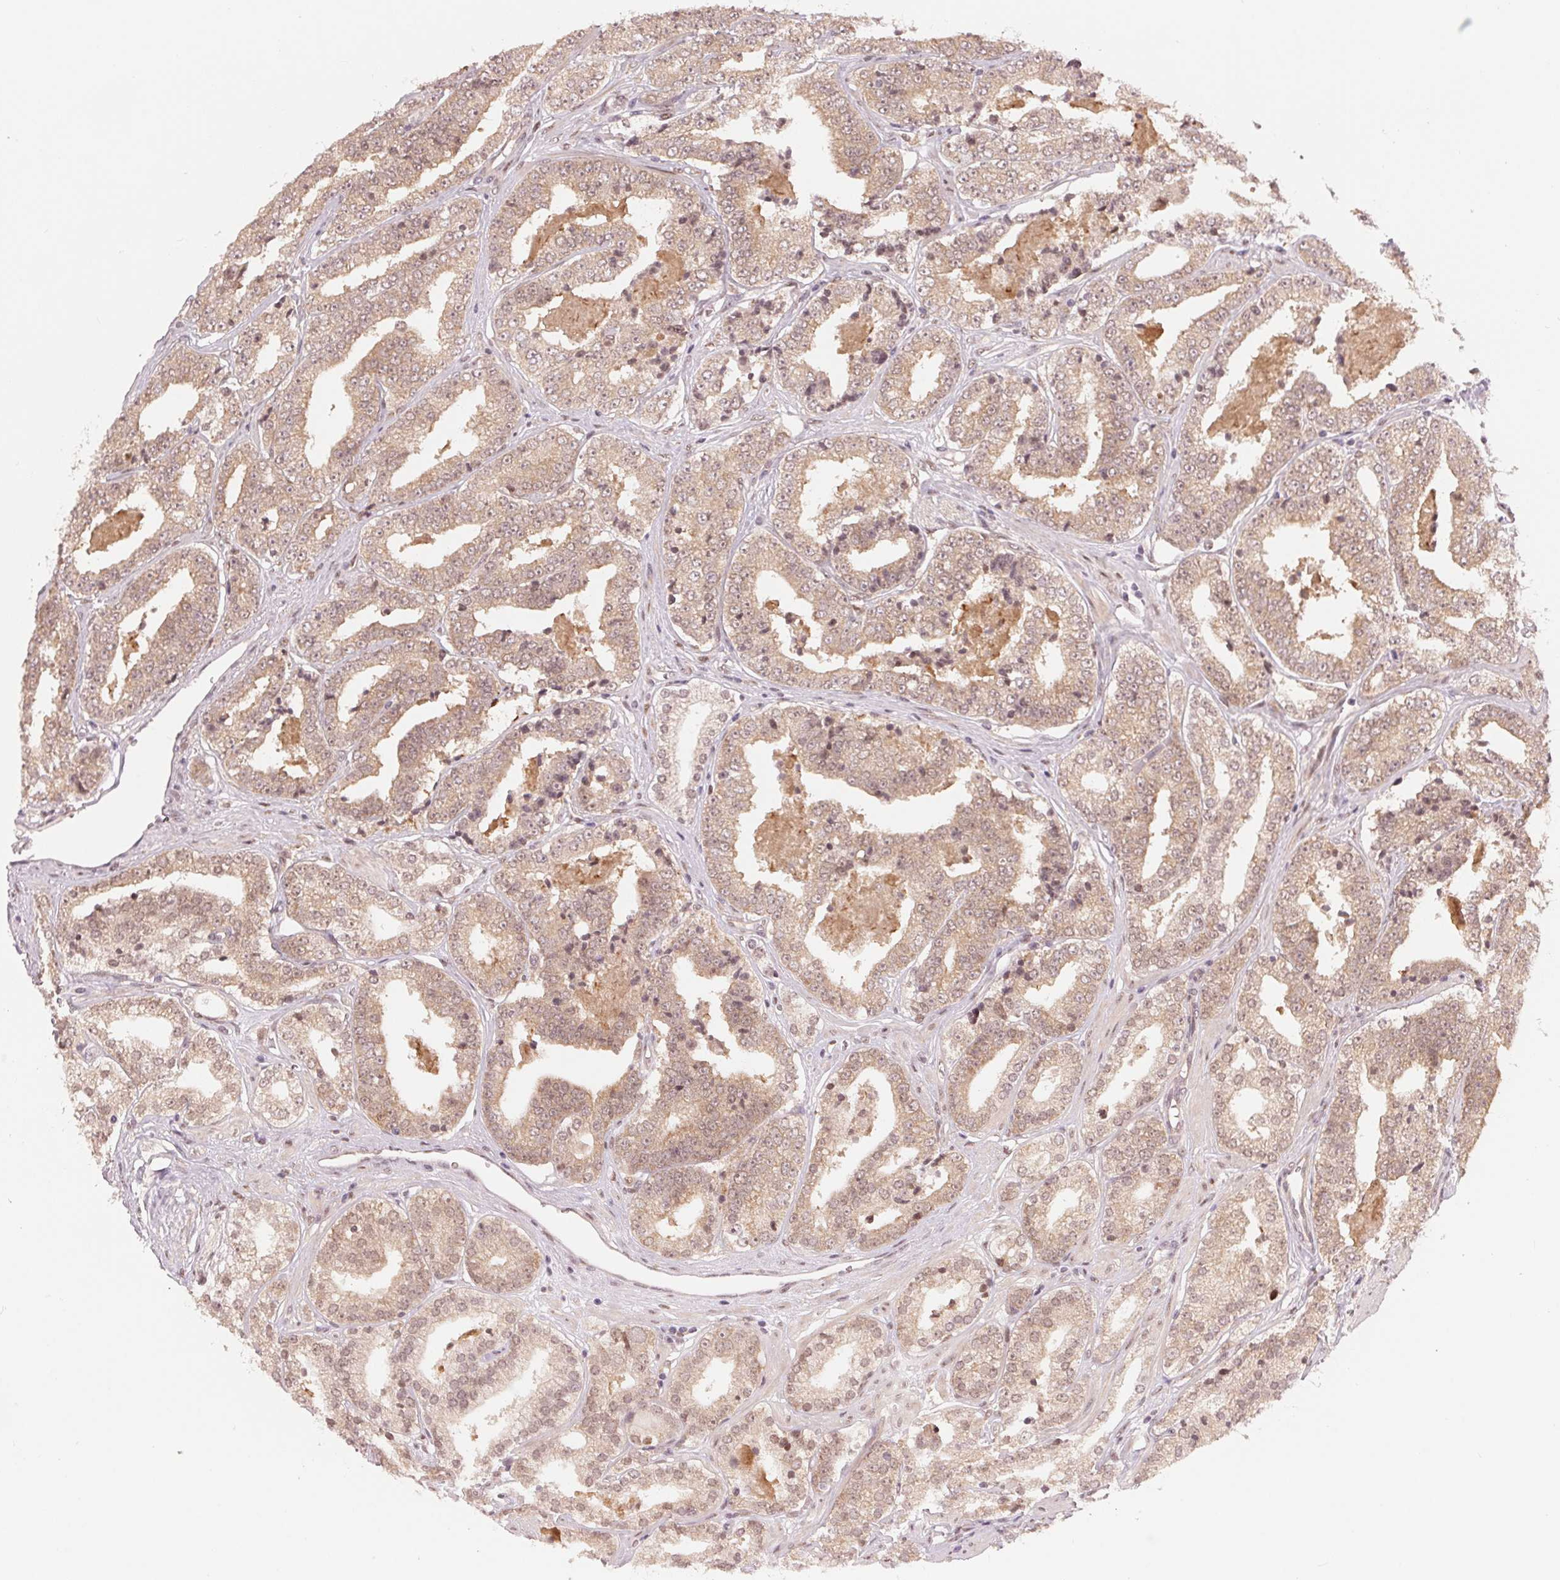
{"staining": {"intensity": "moderate", "quantity": ">75%", "location": "cytoplasmic/membranous"}, "tissue": "prostate cancer", "cell_type": "Tumor cells", "image_type": "cancer", "snomed": [{"axis": "morphology", "description": "Adenocarcinoma, Low grade"}, {"axis": "topography", "description": "Prostate"}], "caption": "IHC staining of low-grade adenocarcinoma (prostate), which exhibits medium levels of moderate cytoplasmic/membranous staining in about >75% of tumor cells indicating moderate cytoplasmic/membranous protein staining. The staining was performed using DAB (3,3'-diaminobenzidine) (brown) for protein detection and nuclei were counterstained in hematoxylin (blue).", "gene": "ERI3", "patient": {"sex": "male", "age": 60}}